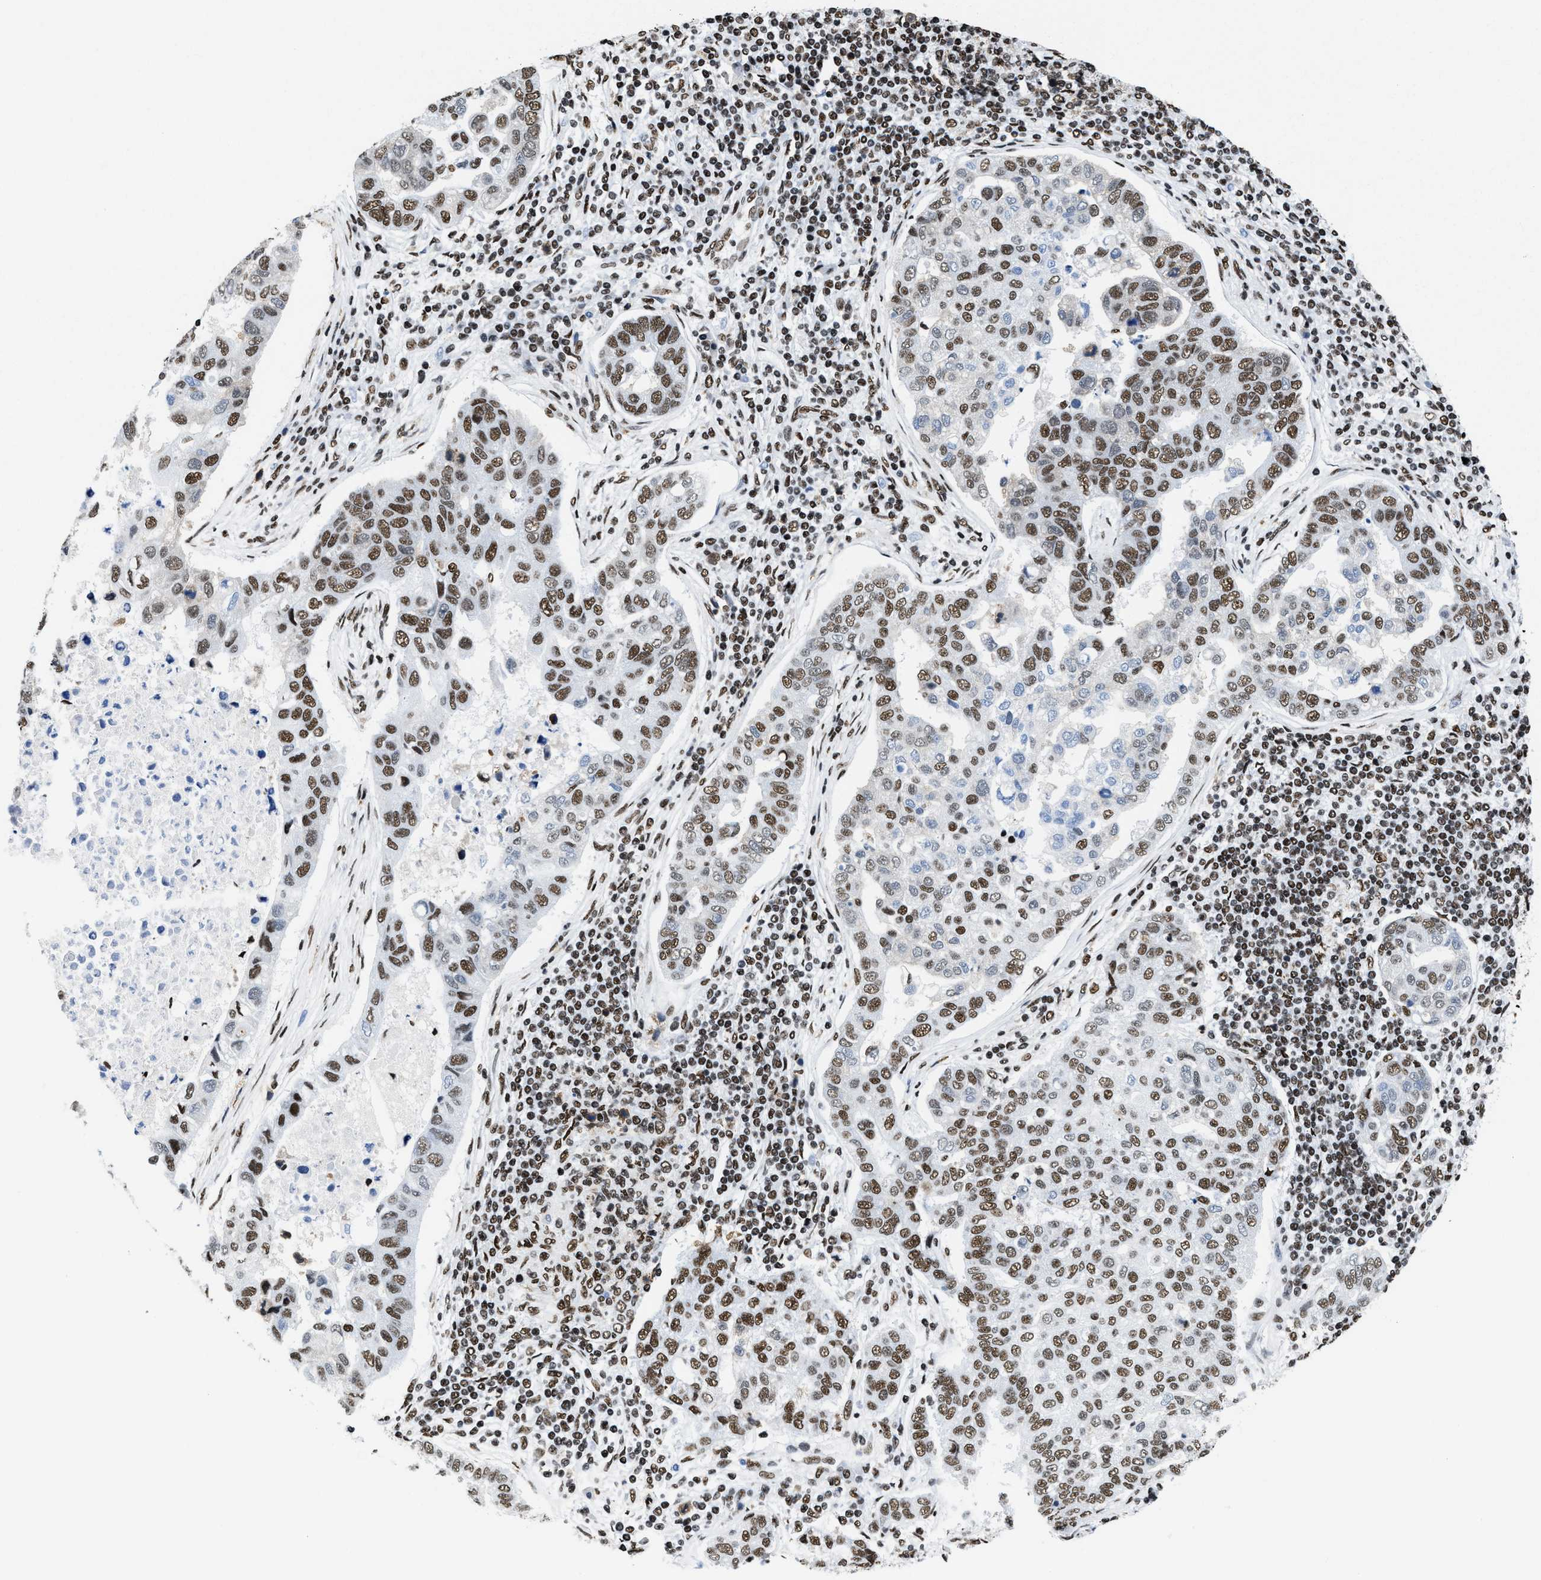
{"staining": {"intensity": "moderate", "quantity": "25%-75%", "location": "nuclear"}, "tissue": "pancreatic cancer", "cell_type": "Tumor cells", "image_type": "cancer", "snomed": [{"axis": "morphology", "description": "Adenocarcinoma, NOS"}, {"axis": "topography", "description": "Pancreas"}], "caption": "A brown stain labels moderate nuclear staining of a protein in human adenocarcinoma (pancreatic) tumor cells.", "gene": "SMARCC2", "patient": {"sex": "female", "age": 61}}